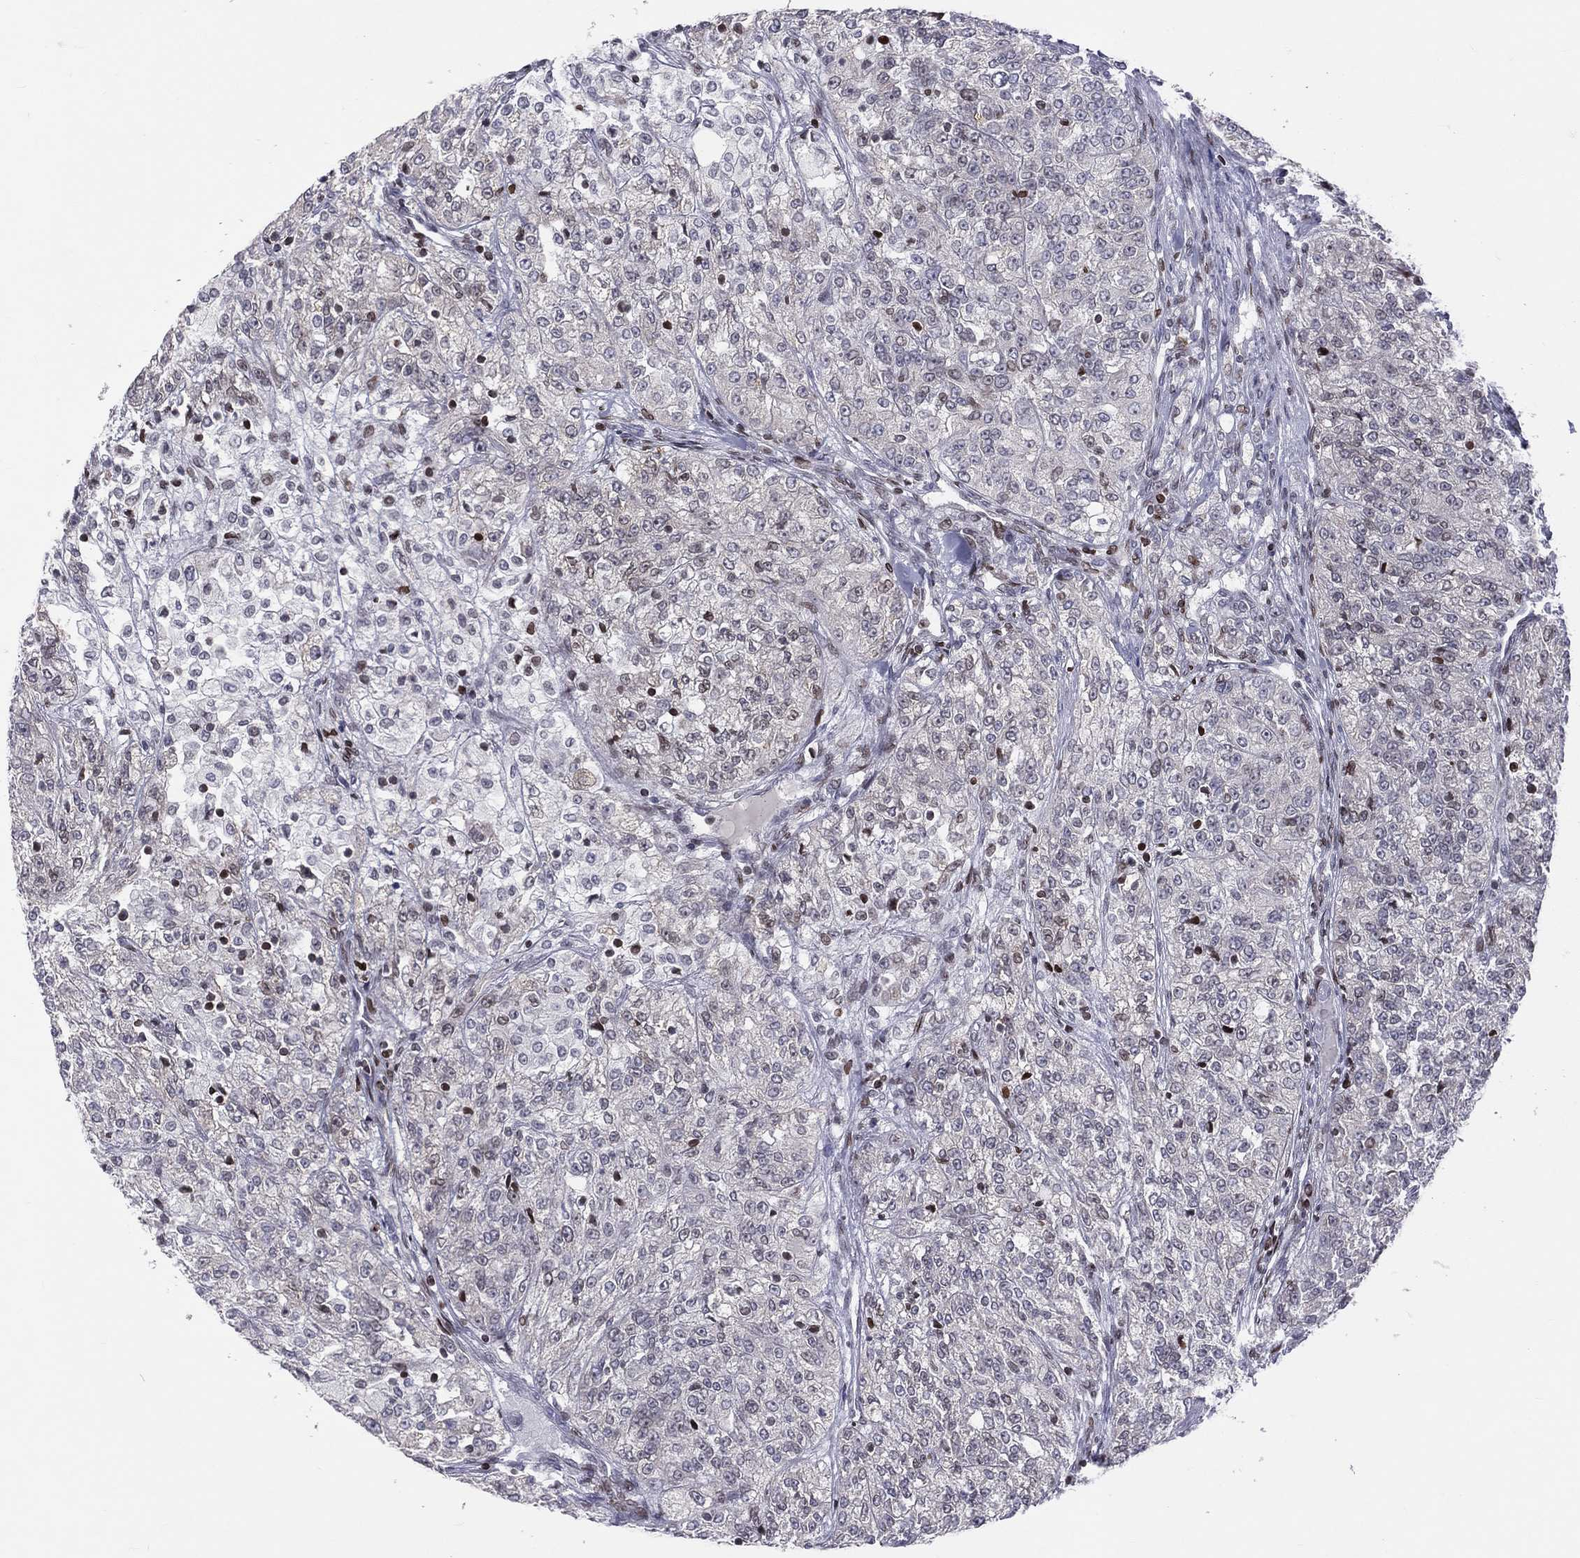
{"staining": {"intensity": "negative", "quantity": "none", "location": "none"}, "tissue": "renal cancer", "cell_type": "Tumor cells", "image_type": "cancer", "snomed": [{"axis": "morphology", "description": "Adenocarcinoma, NOS"}, {"axis": "topography", "description": "Kidney"}], "caption": "Micrograph shows no significant protein staining in tumor cells of renal cancer. Nuclei are stained in blue.", "gene": "DBF4B", "patient": {"sex": "female", "age": 63}}